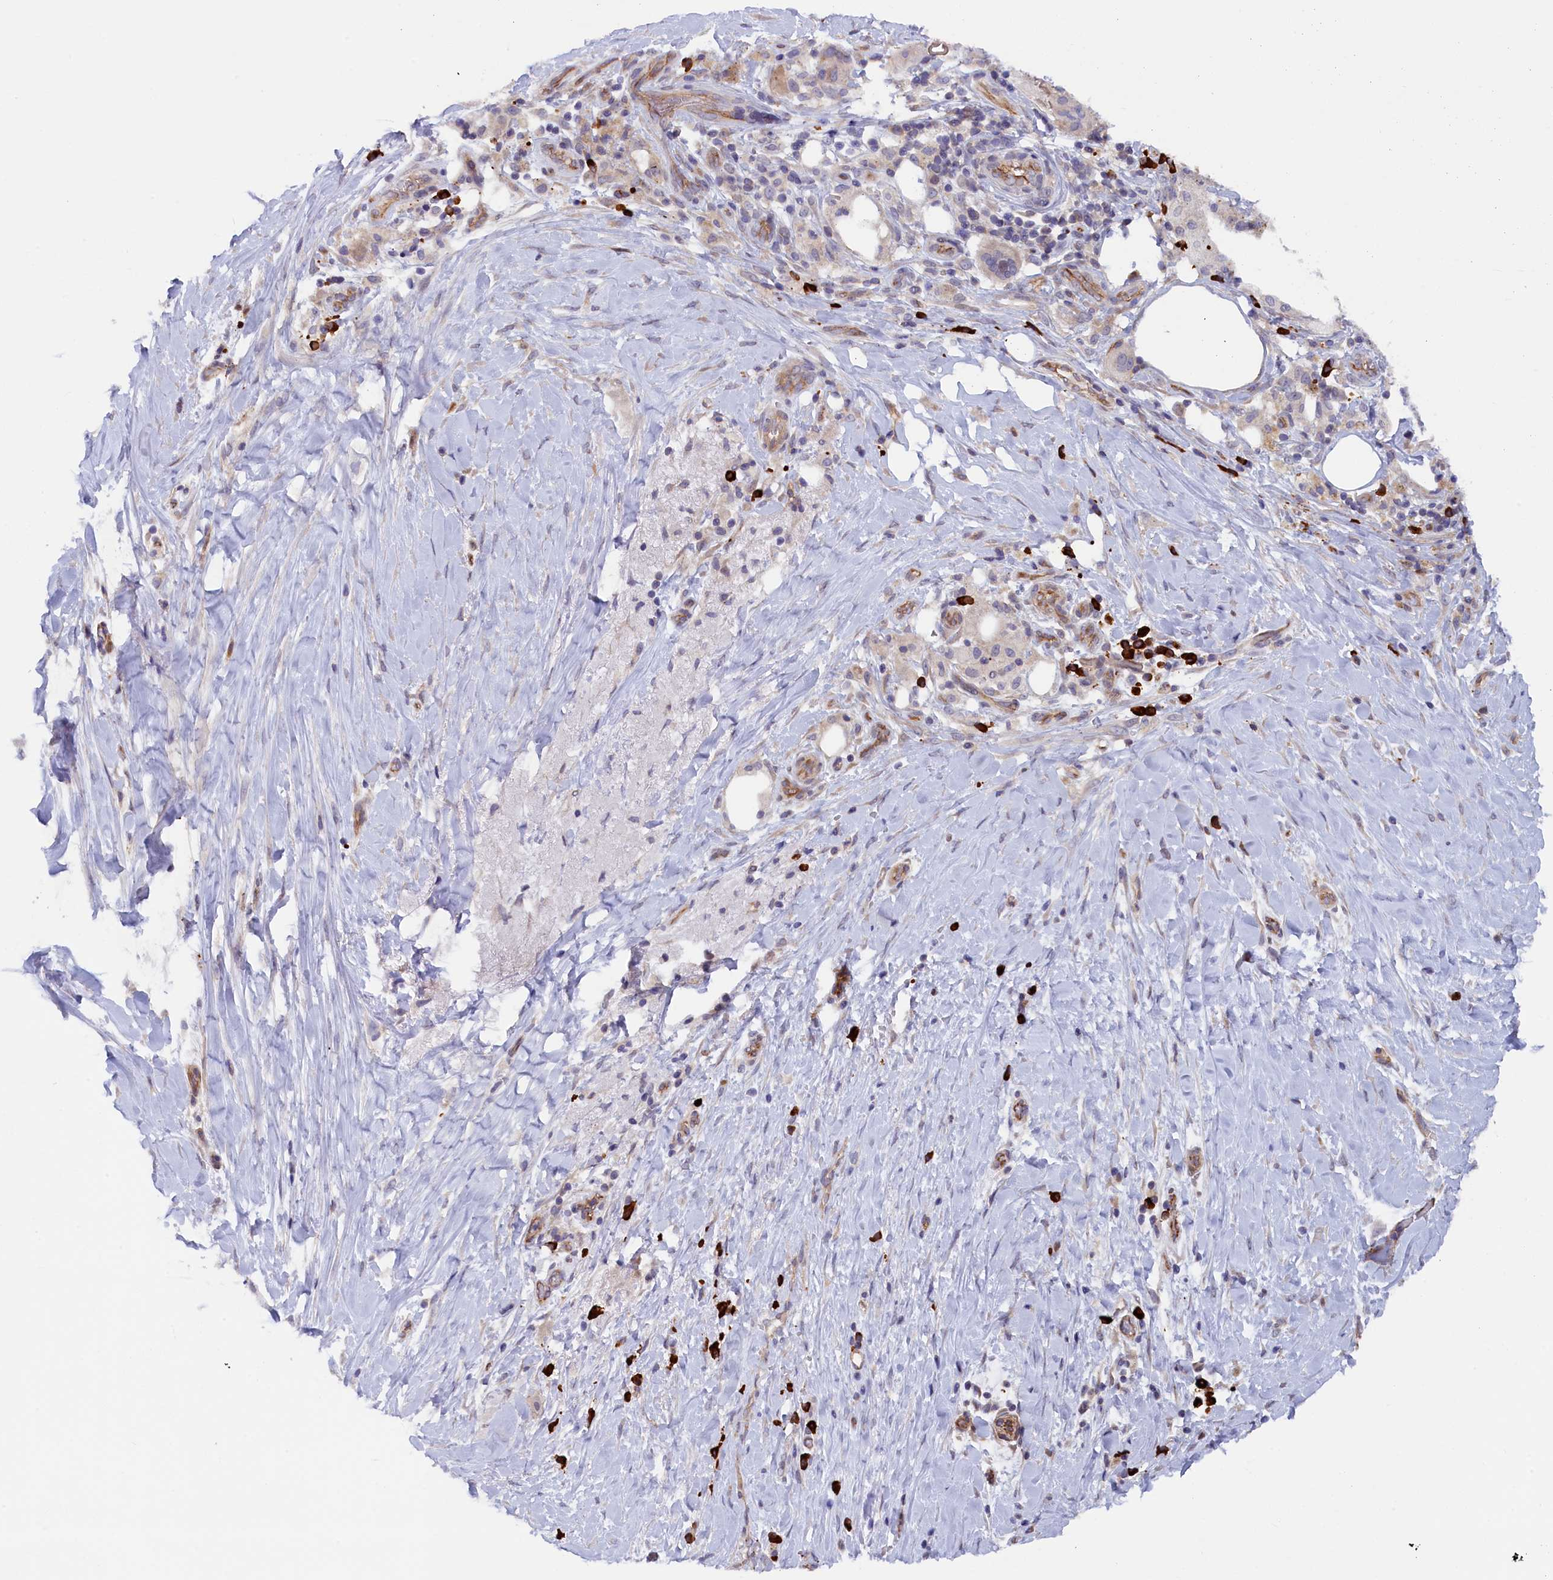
{"staining": {"intensity": "weak", "quantity": "<25%", "location": "cytoplasmic/membranous"}, "tissue": "pancreatic cancer", "cell_type": "Tumor cells", "image_type": "cancer", "snomed": [{"axis": "morphology", "description": "Adenocarcinoma, NOS"}, {"axis": "topography", "description": "Pancreas"}], "caption": "Tumor cells are negative for protein expression in human pancreatic cancer. Nuclei are stained in blue.", "gene": "JPT2", "patient": {"sex": "male", "age": 58}}